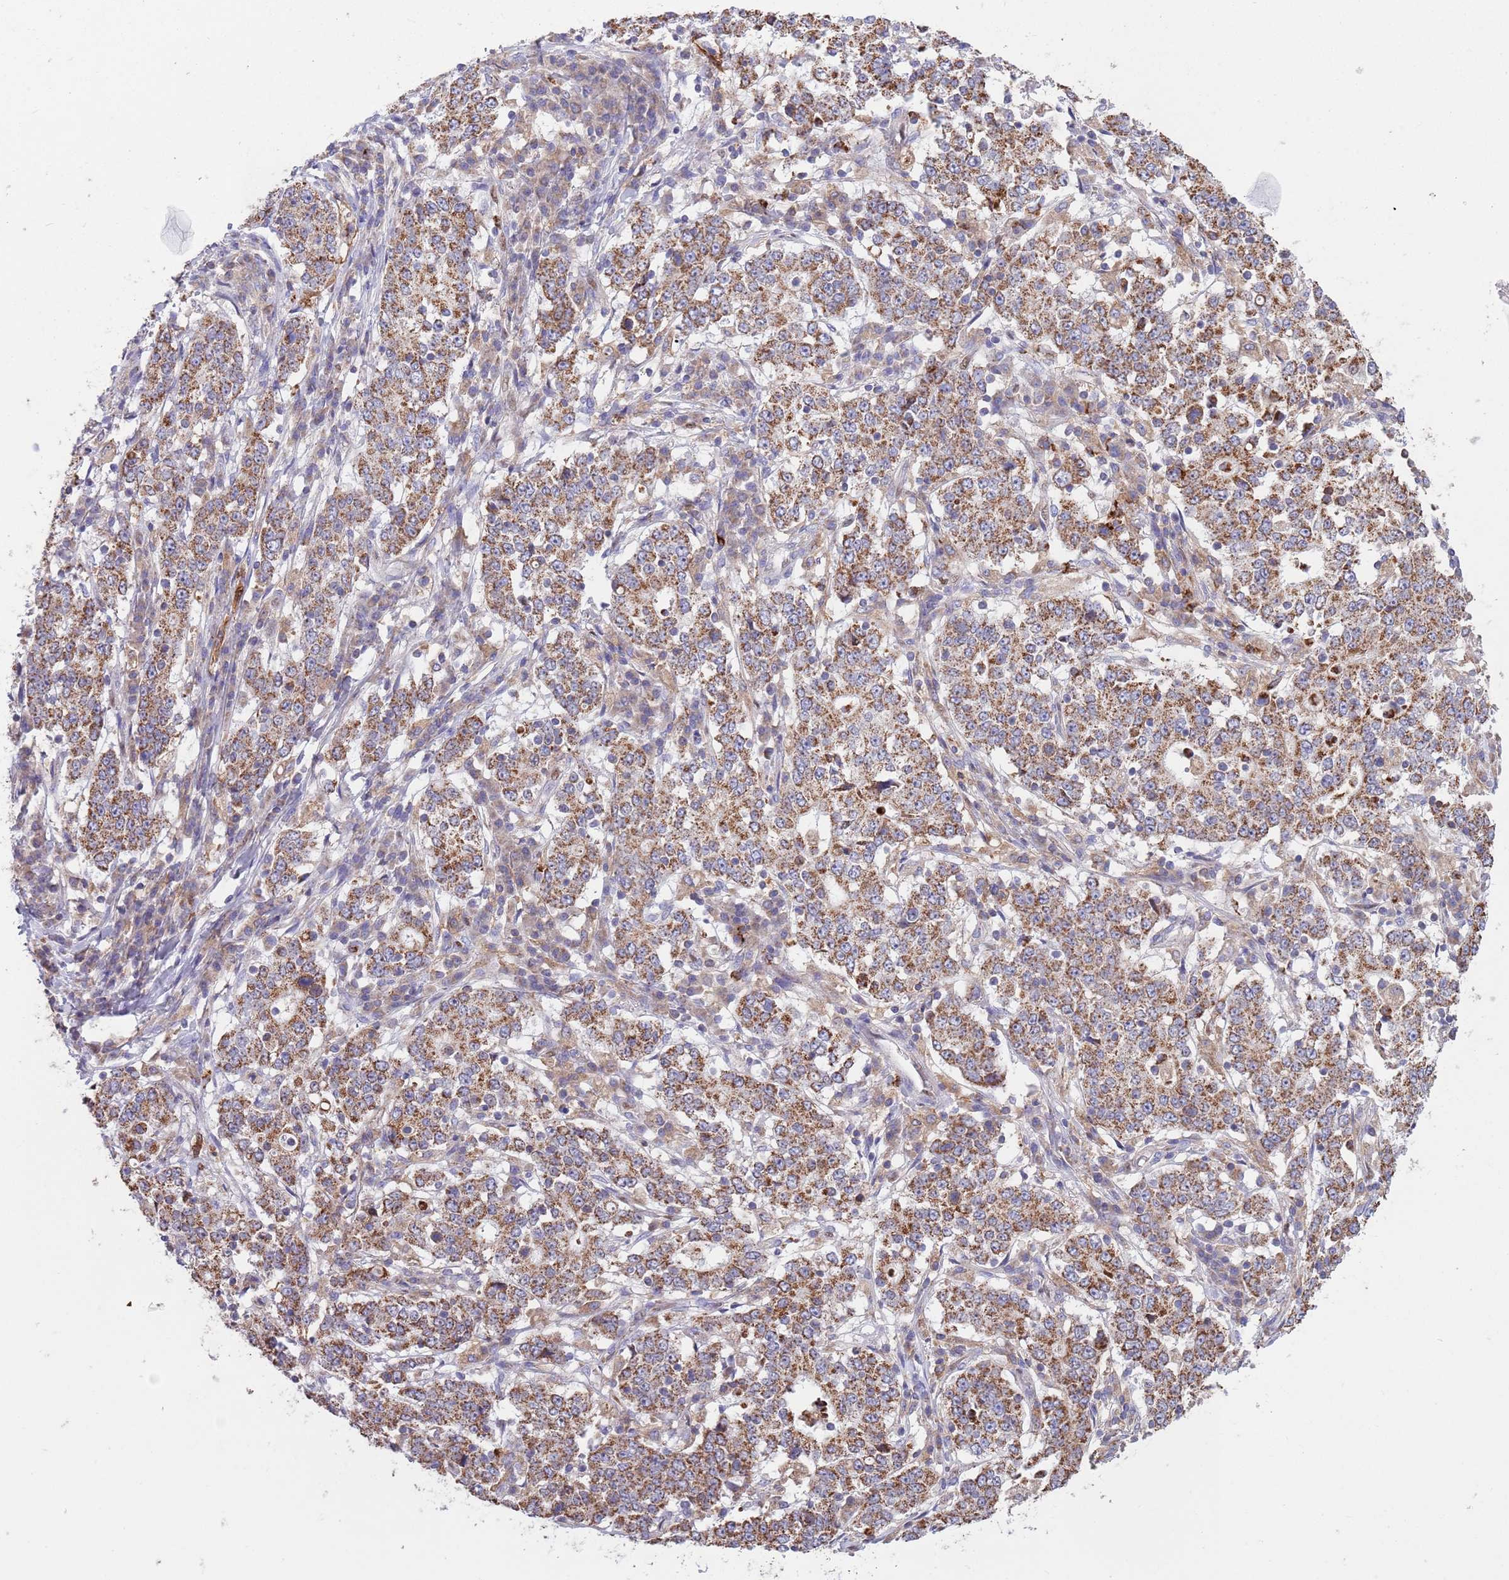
{"staining": {"intensity": "moderate", "quantity": ">75%", "location": "cytoplasmic/membranous"}, "tissue": "stomach cancer", "cell_type": "Tumor cells", "image_type": "cancer", "snomed": [{"axis": "morphology", "description": "Adenocarcinoma, NOS"}, {"axis": "topography", "description": "Stomach"}], "caption": "Stomach adenocarcinoma stained for a protein reveals moderate cytoplasmic/membranous positivity in tumor cells. The staining was performed using DAB, with brown indicating positive protein expression. Nuclei are stained blue with hematoxylin.", "gene": "DDT", "patient": {"sex": "male", "age": 59}}